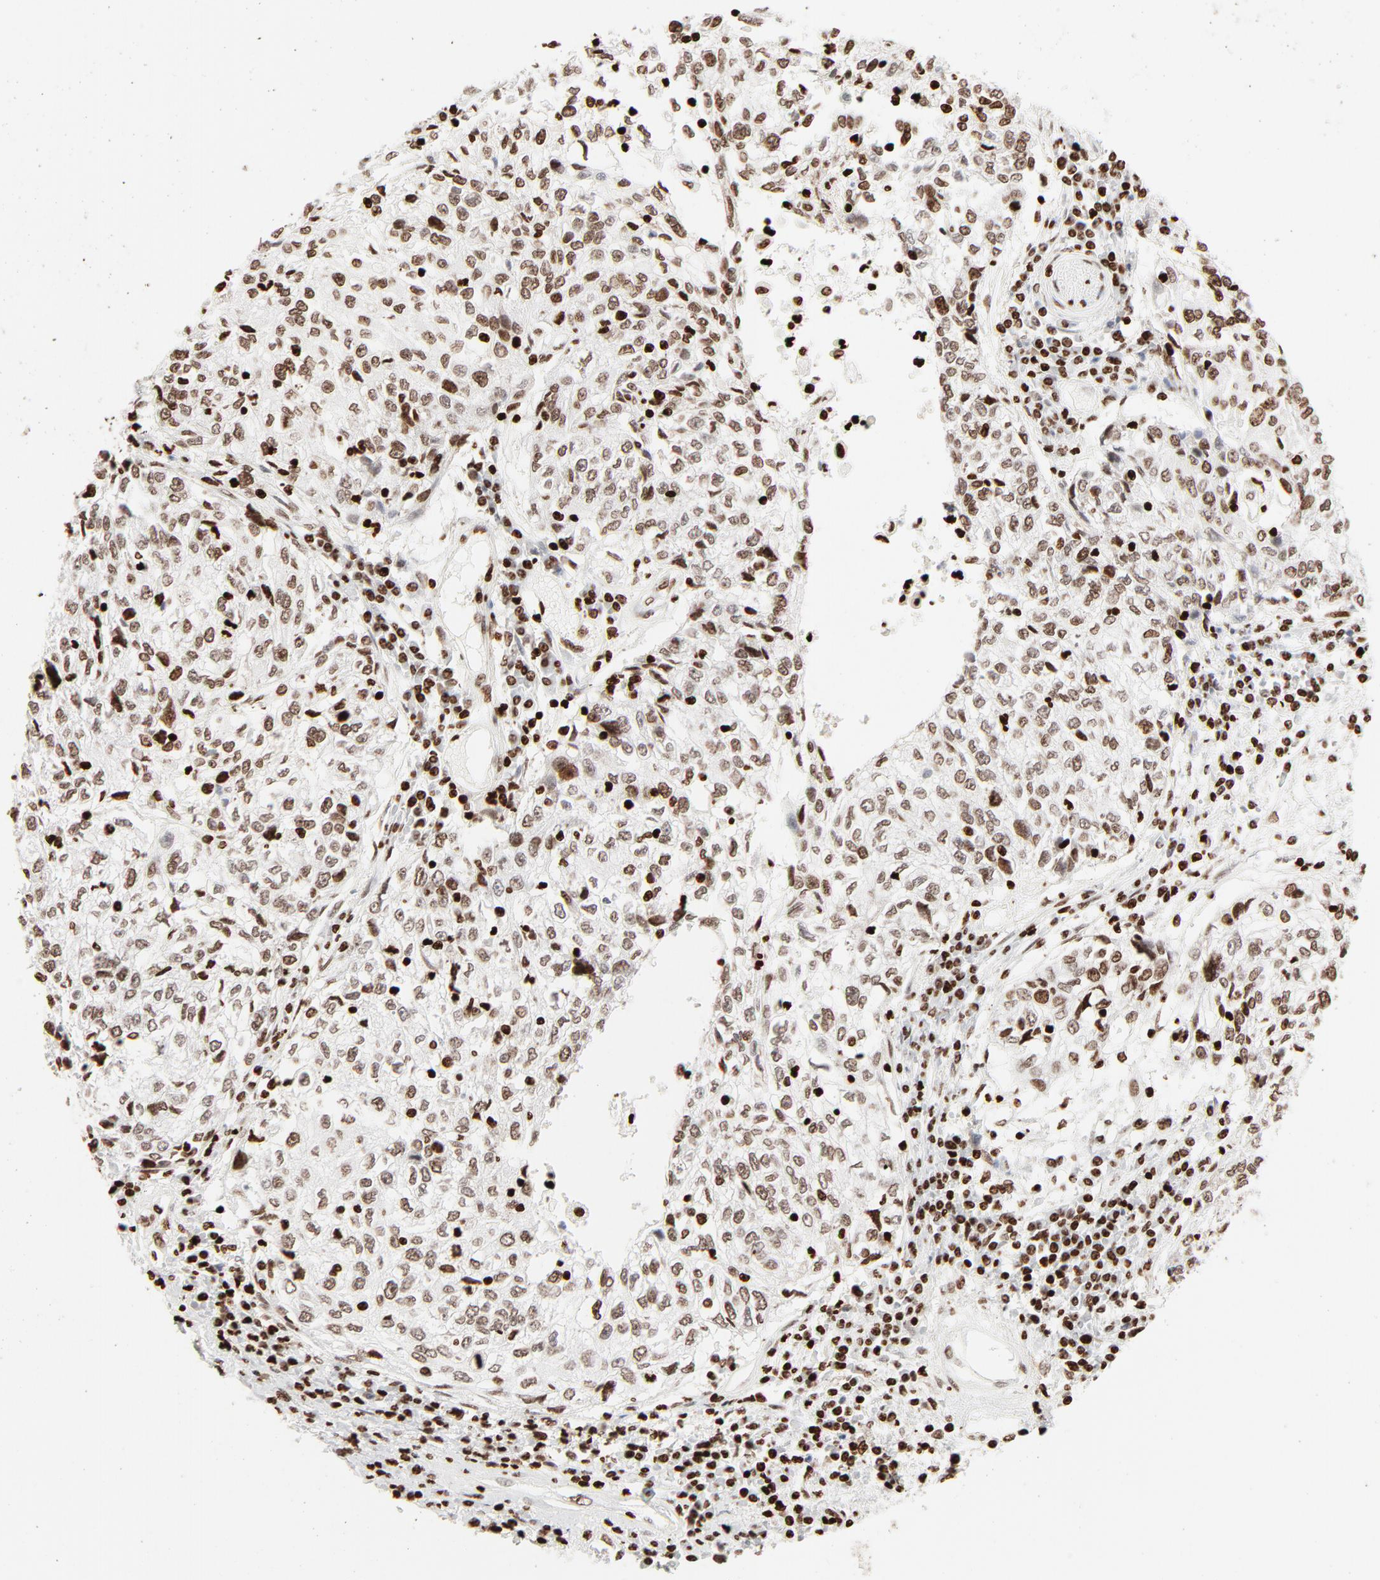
{"staining": {"intensity": "moderate", "quantity": ">75%", "location": "nuclear"}, "tissue": "cervical cancer", "cell_type": "Tumor cells", "image_type": "cancer", "snomed": [{"axis": "morphology", "description": "Squamous cell carcinoma, NOS"}, {"axis": "topography", "description": "Cervix"}], "caption": "The immunohistochemical stain shows moderate nuclear staining in tumor cells of cervical cancer (squamous cell carcinoma) tissue. Ihc stains the protein in brown and the nuclei are stained blue.", "gene": "HMGB2", "patient": {"sex": "female", "age": 57}}